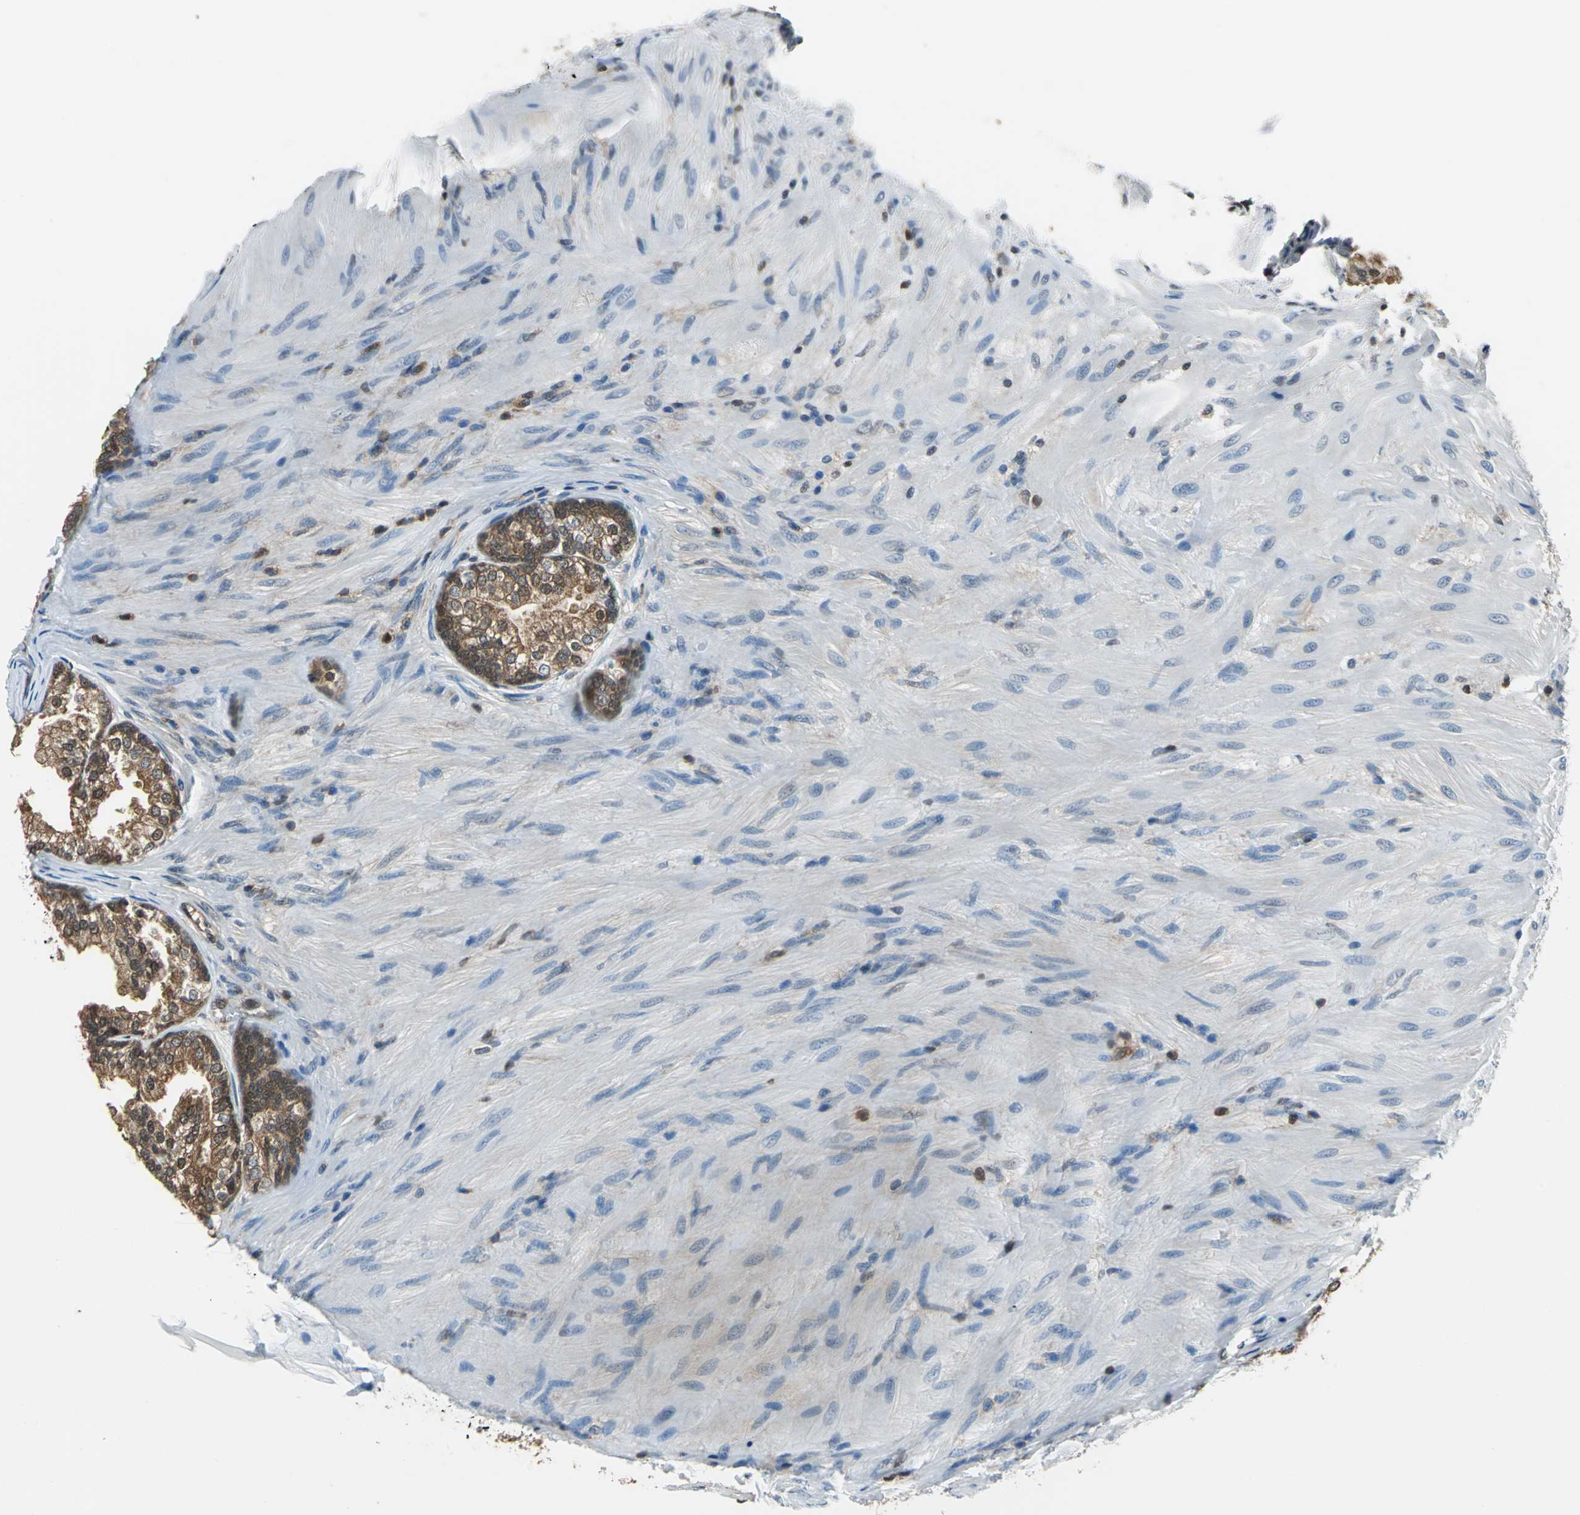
{"staining": {"intensity": "moderate", "quantity": ">75%", "location": "cytoplasmic/membranous"}, "tissue": "prostate", "cell_type": "Glandular cells", "image_type": "normal", "snomed": [{"axis": "morphology", "description": "Normal tissue, NOS"}, {"axis": "topography", "description": "Prostate"}], "caption": "A brown stain labels moderate cytoplasmic/membranous expression of a protein in glandular cells of unremarkable human prostate.", "gene": "PSME1", "patient": {"sex": "male", "age": 76}}